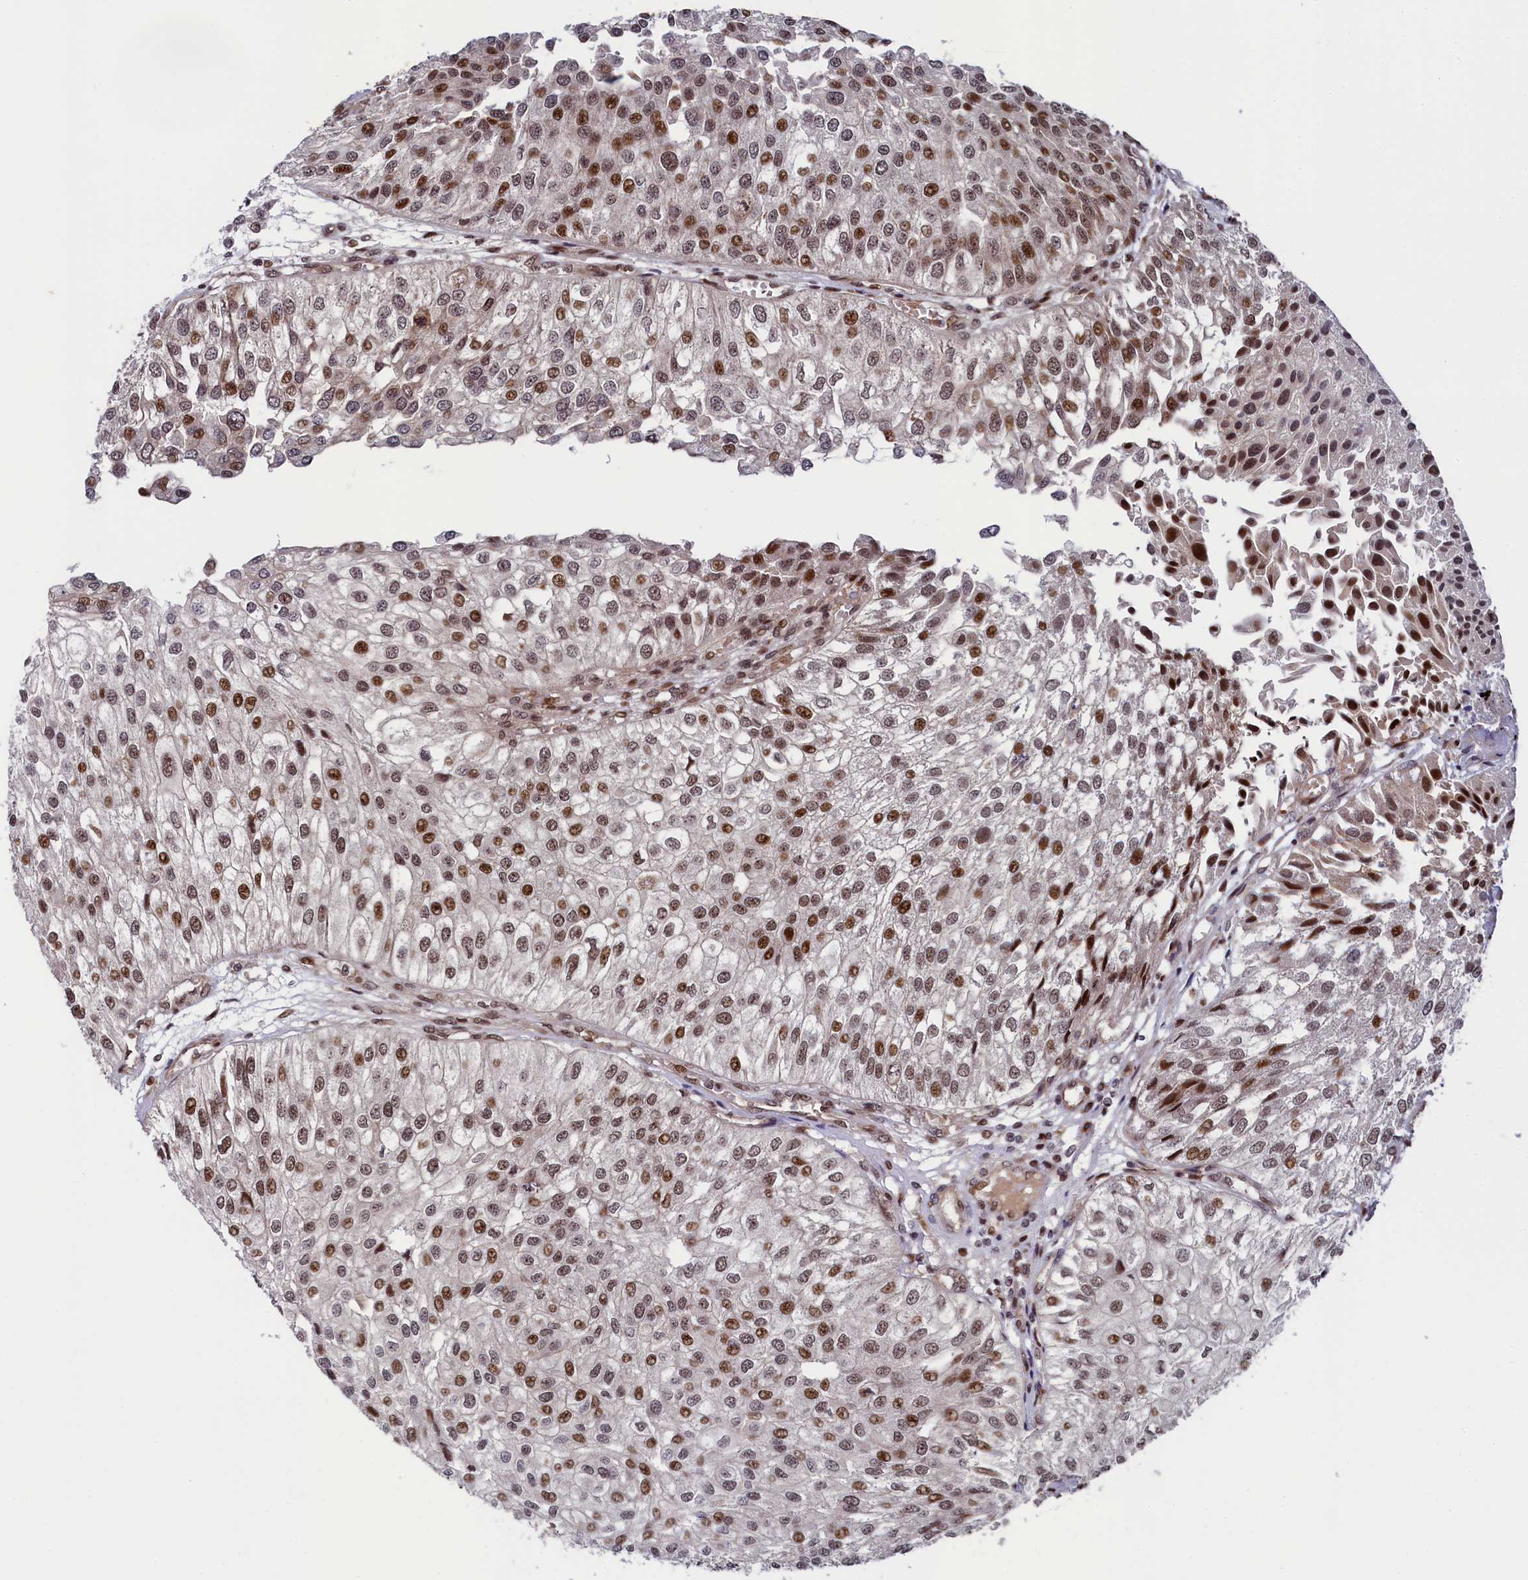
{"staining": {"intensity": "moderate", "quantity": ">75%", "location": "nuclear"}, "tissue": "urothelial cancer", "cell_type": "Tumor cells", "image_type": "cancer", "snomed": [{"axis": "morphology", "description": "Urothelial carcinoma, Low grade"}, {"axis": "topography", "description": "Urinary bladder"}], "caption": "Urothelial cancer stained with a brown dye reveals moderate nuclear positive staining in approximately >75% of tumor cells.", "gene": "LEO1", "patient": {"sex": "female", "age": 89}}